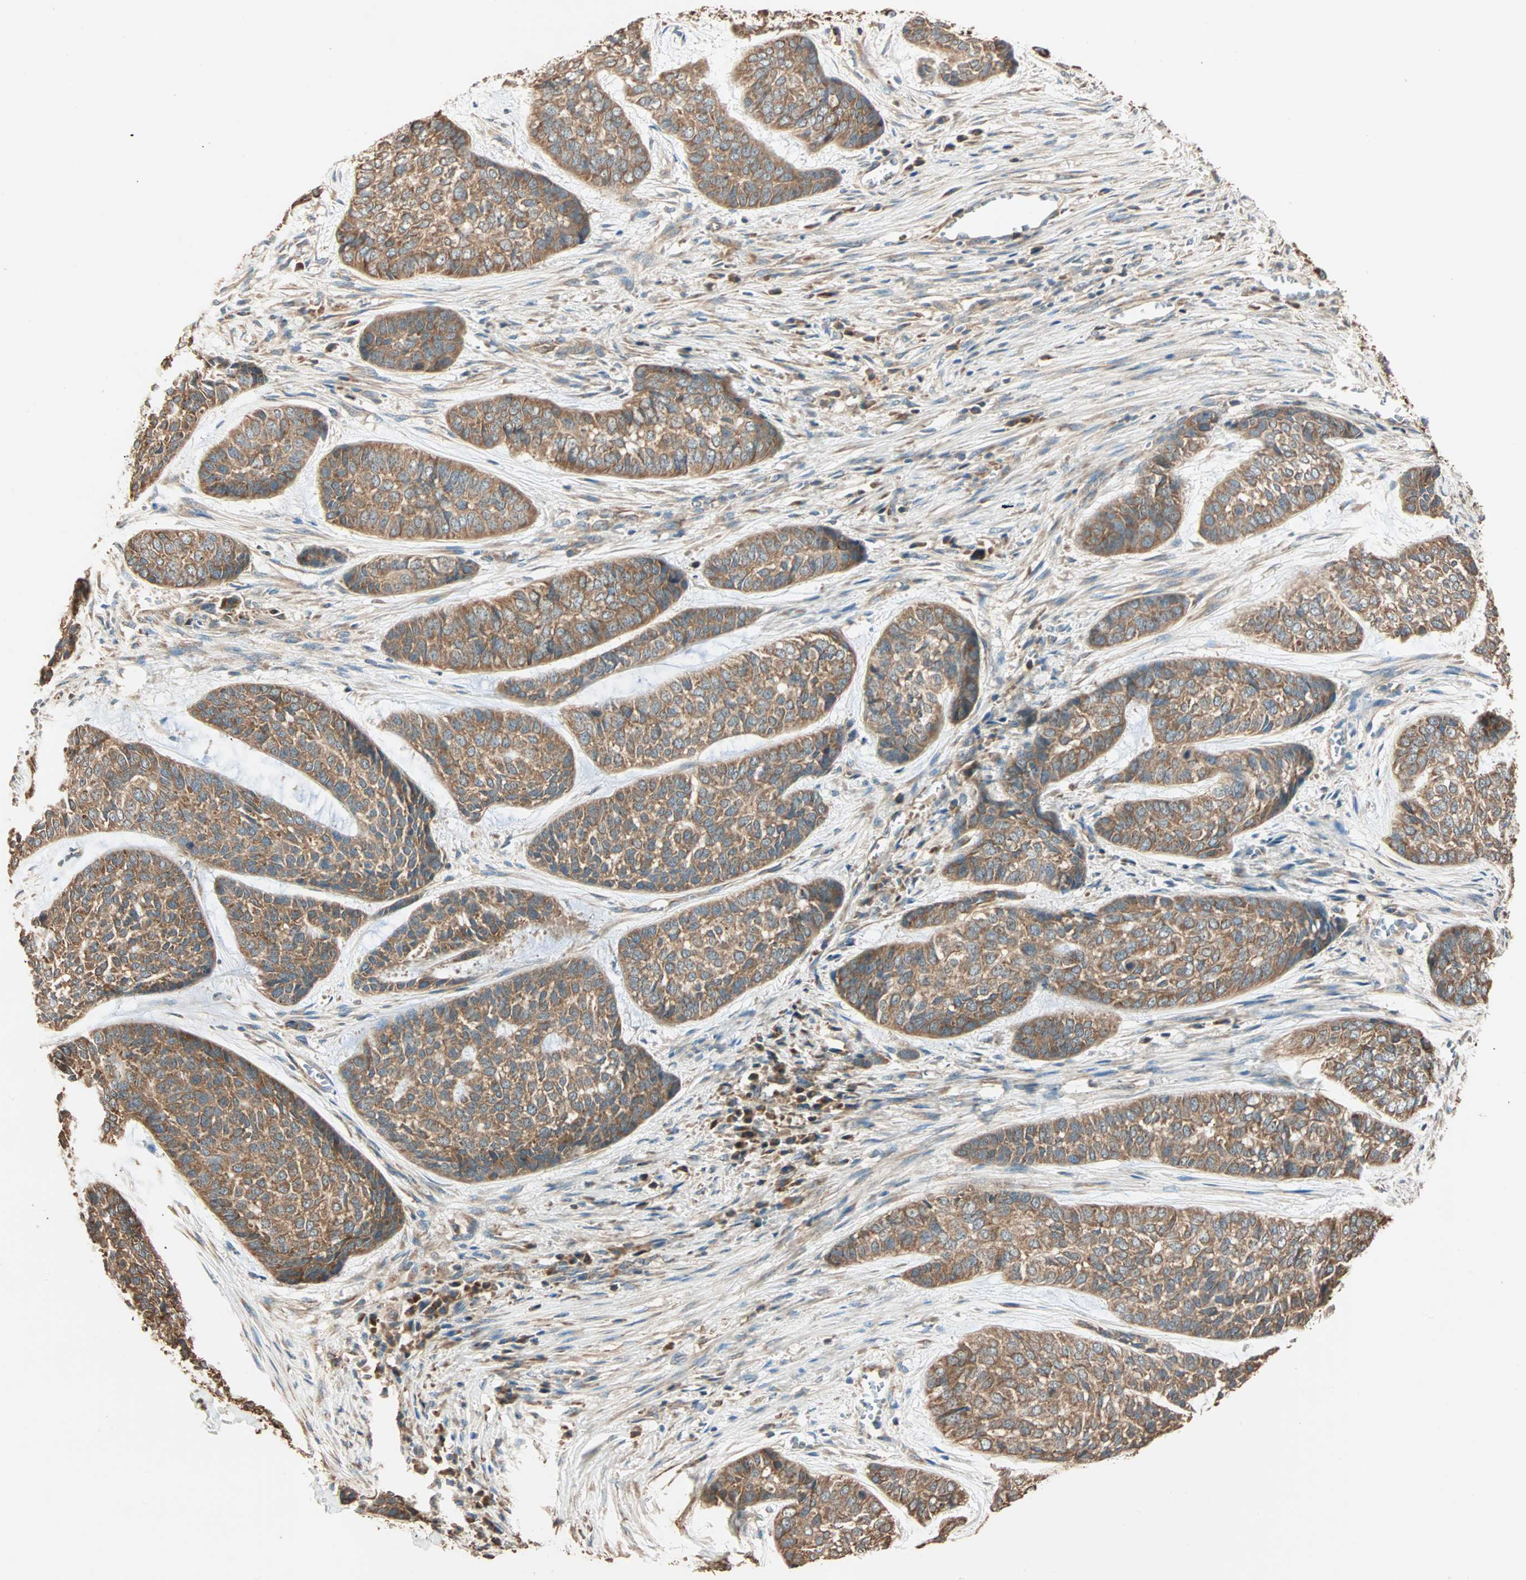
{"staining": {"intensity": "moderate", "quantity": ">75%", "location": "cytoplasmic/membranous"}, "tissue": "skin cancer", "cell_type": "Tumor cells", "image_type": "cancer", "snomed": [{"axis": "morphology", "description": "Basal cell carcinoma"}, {"axis": "topography", "description": "Skin"}], "caption": "Approximately >75% of tumor cells in skin basal cell carcinoma exhibit moderate cytoplasmic/membranous protein positivity as visualized by brown immunohistochemical staining.", "gene": "EIF4G2", "patient": {"sex": "female", "age": 64}}